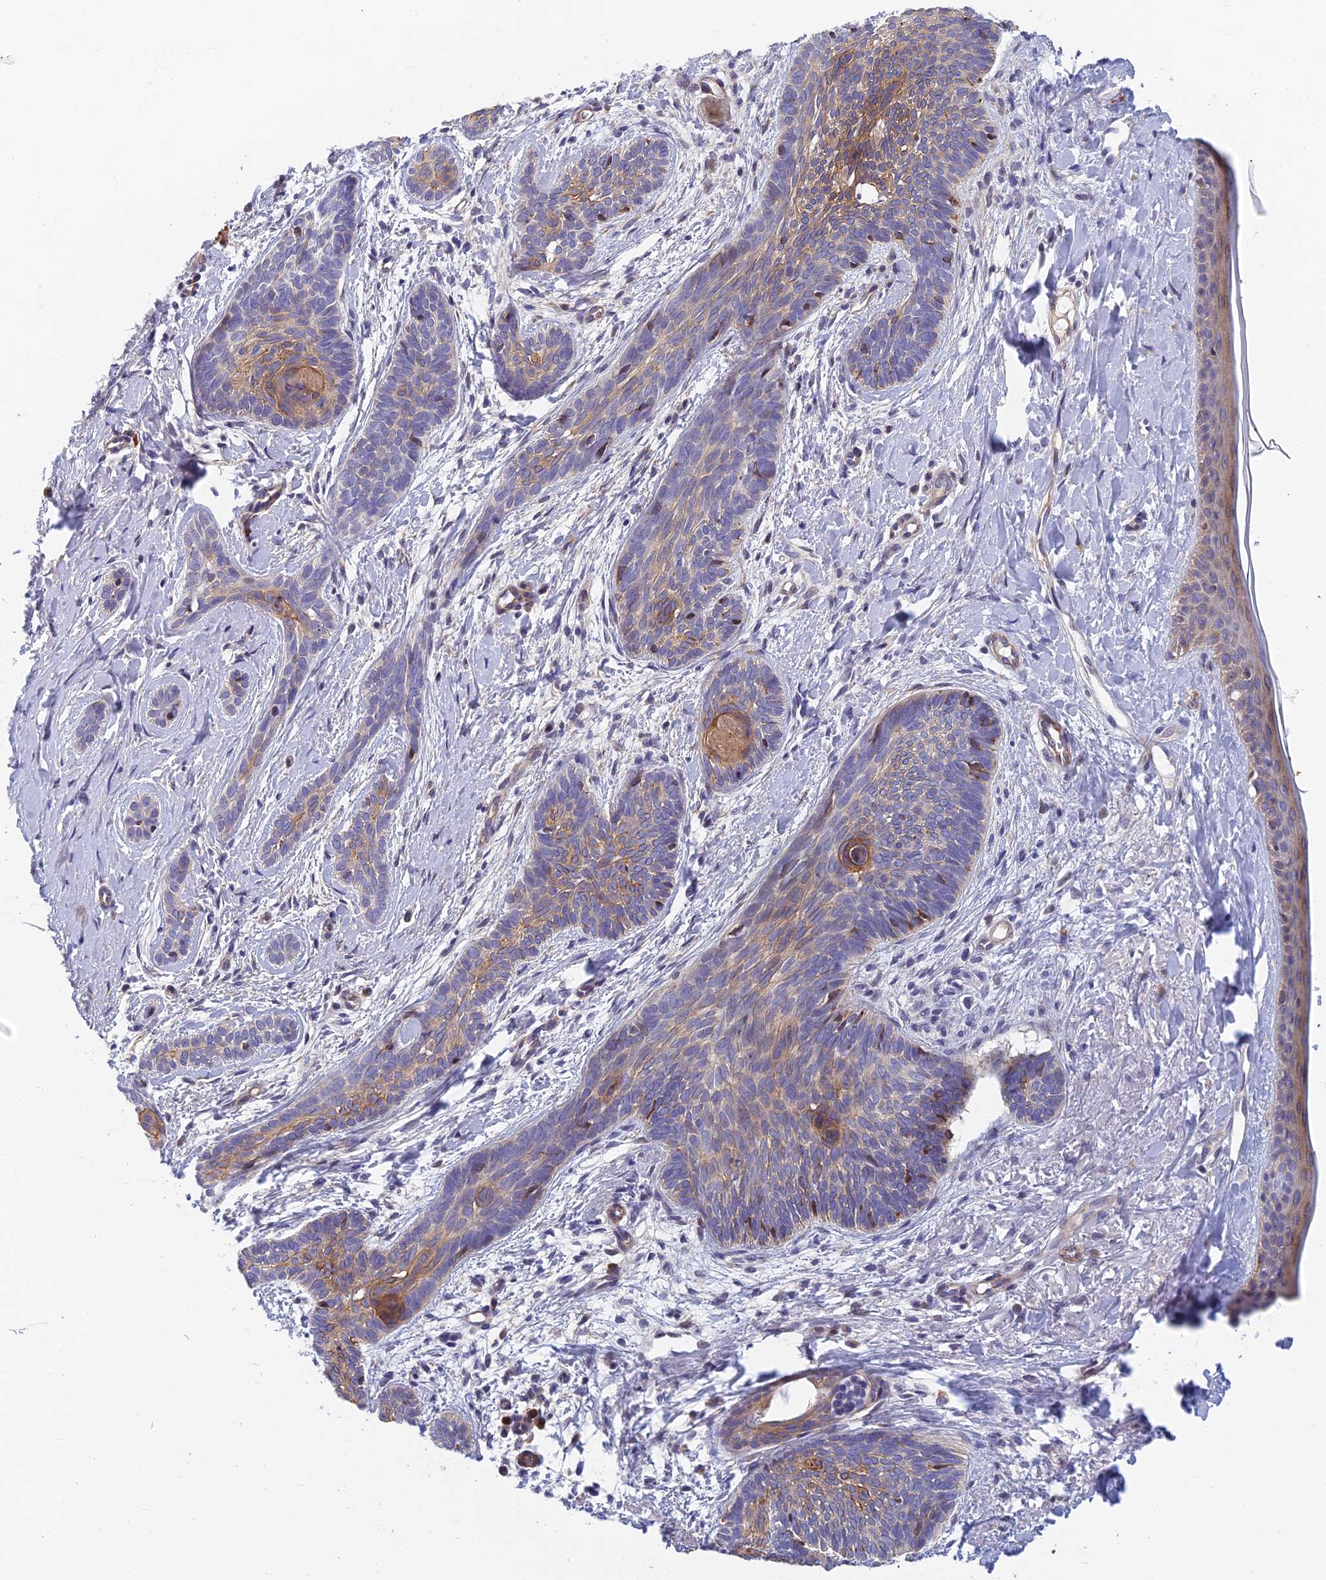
{"staining": {"intensity": "moderate", "quantity": "<25%", "location": "cytoplasmic/membranous"}, "tissue": "skin cancer", "cell_type": "Tumor cells", "image_type": "cancer", "snomed": [{"axis": "morphology", "description": "Basal cell carcinoma"}, {"axis": "topography", "description": "Skin"}], "caption": "Protein expression analysis of human skin cancer (basal cell carcinoma) reveals moderate cytoplasmic/membranous staining in about <25% of tumor cells.", "gene": "RHBDL2", "patient": {"sex": "female", "age": 81}}